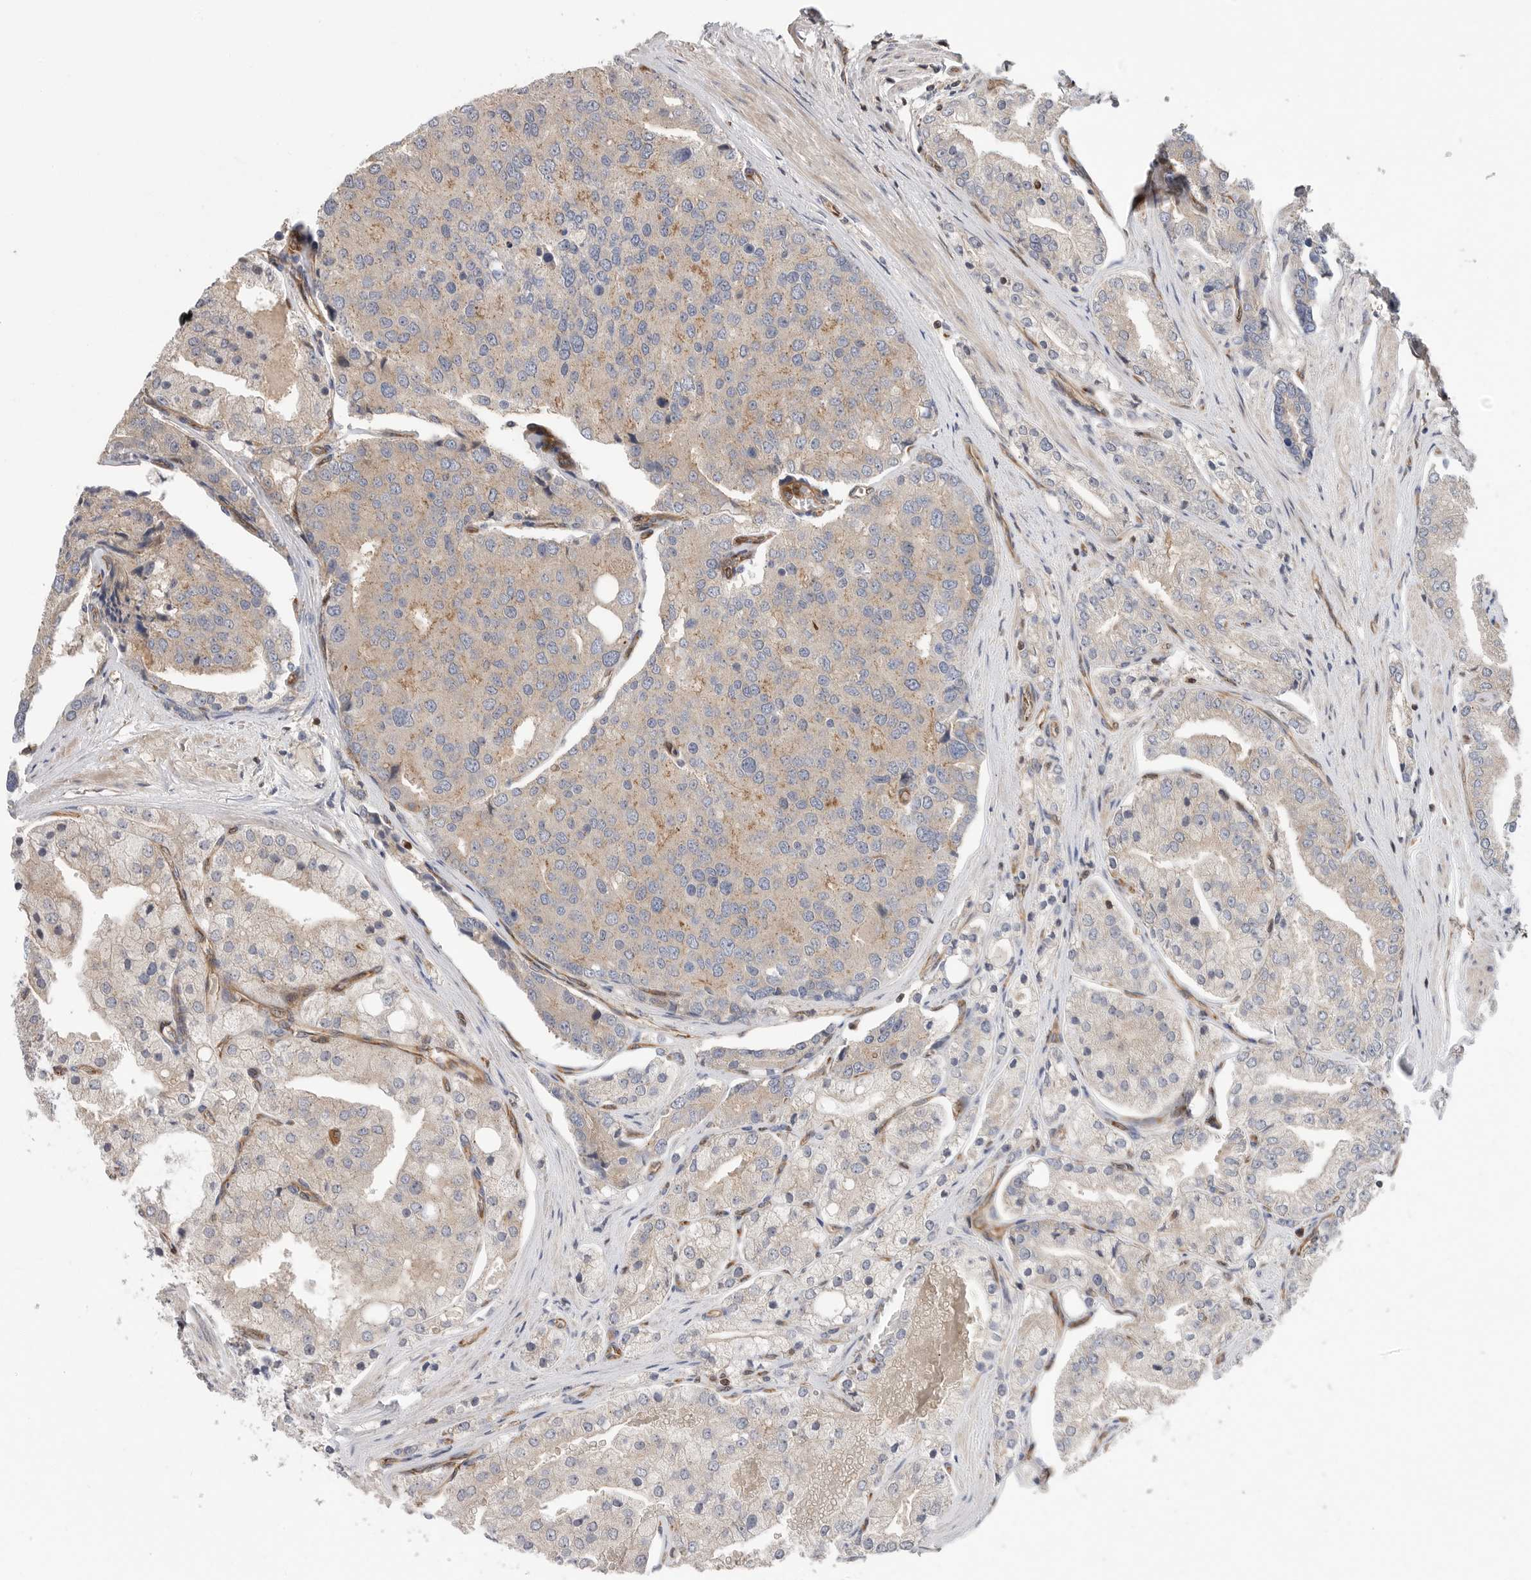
{"staining": {"intensity": "negative", "quantity": "none", "location": "none"}, "tissue": "prostate cancer", "cell_type": "Tumor cells", "image_type": "cancer", "snomed": [{"axis": "morphology", "description": "Adenocarcinoma, High grade"}, {"axis": "topography", "description": "Prostate"}], "caption": "Tumor cells are negative for brown protein staining in high-grade adenocarcinoma (prostate). (Brightfield microscopy of DAB (3,3'-diaminobenzidine) immunohistochemistry at high magnification).", "gene": "PRKCH", "patient": {"sex": "male", "age": 50}}